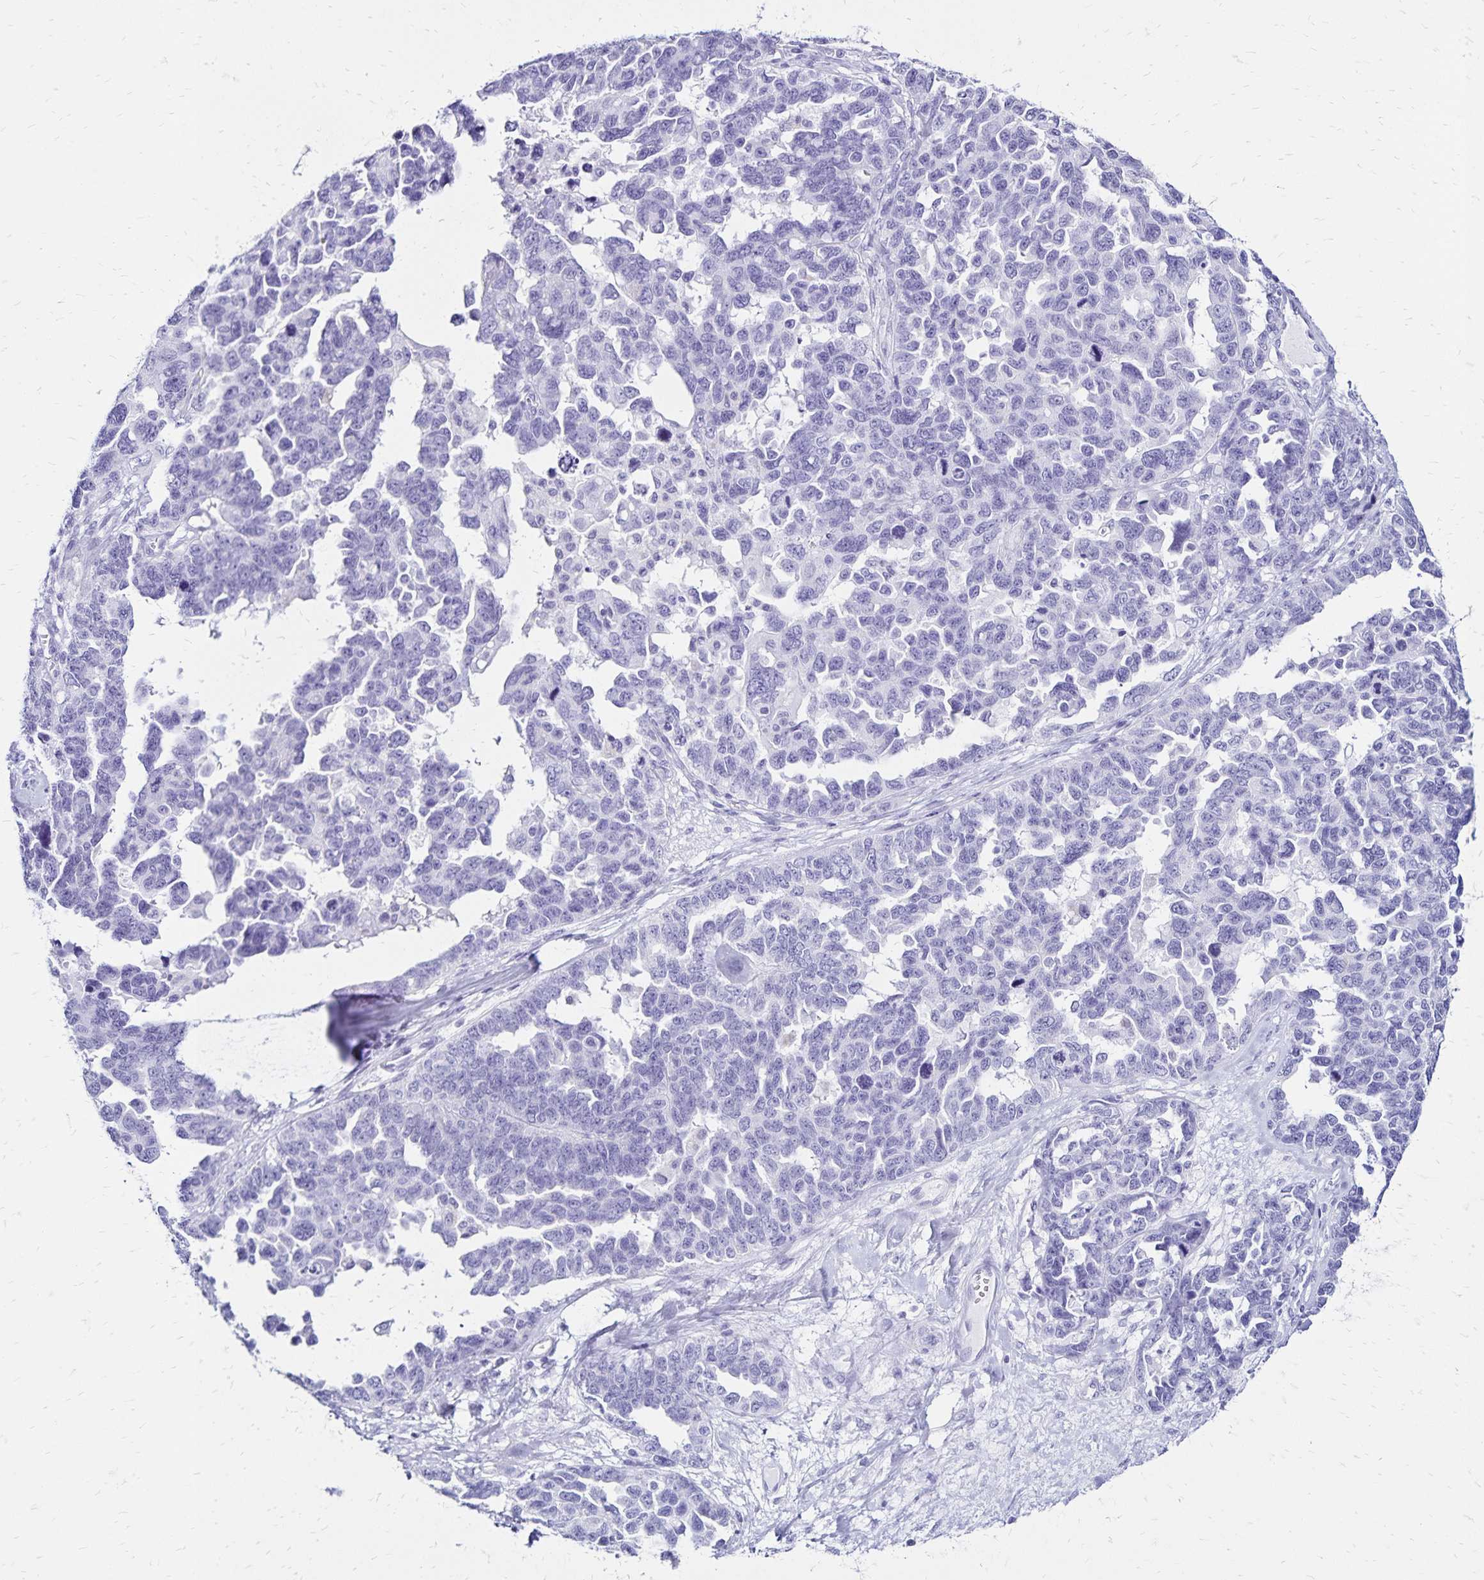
{"staining": {"intensity": "negative", "quantity": "none", "location": "none"}, "tissue": "ovarian cancer", "cell_type": "Tumor cells", "image_type": "cancer", "snomed": [{"axis": "morphology", "description": "Cystadenocarcinoma, serous, NOS"}, {"axis": "topography", "description": "Ovary"}], "caption": "High magnification brightfield microscopy of serous cystadenocarcinoma (ovarian) stained with DAB (3,3'-diaminobenzidine) (brown) and counterstained with hematoxylin (blue): tumor cells show no significant expression.", "gene": "LIN28B", "patient": {"sex": "female", "age": 69}}